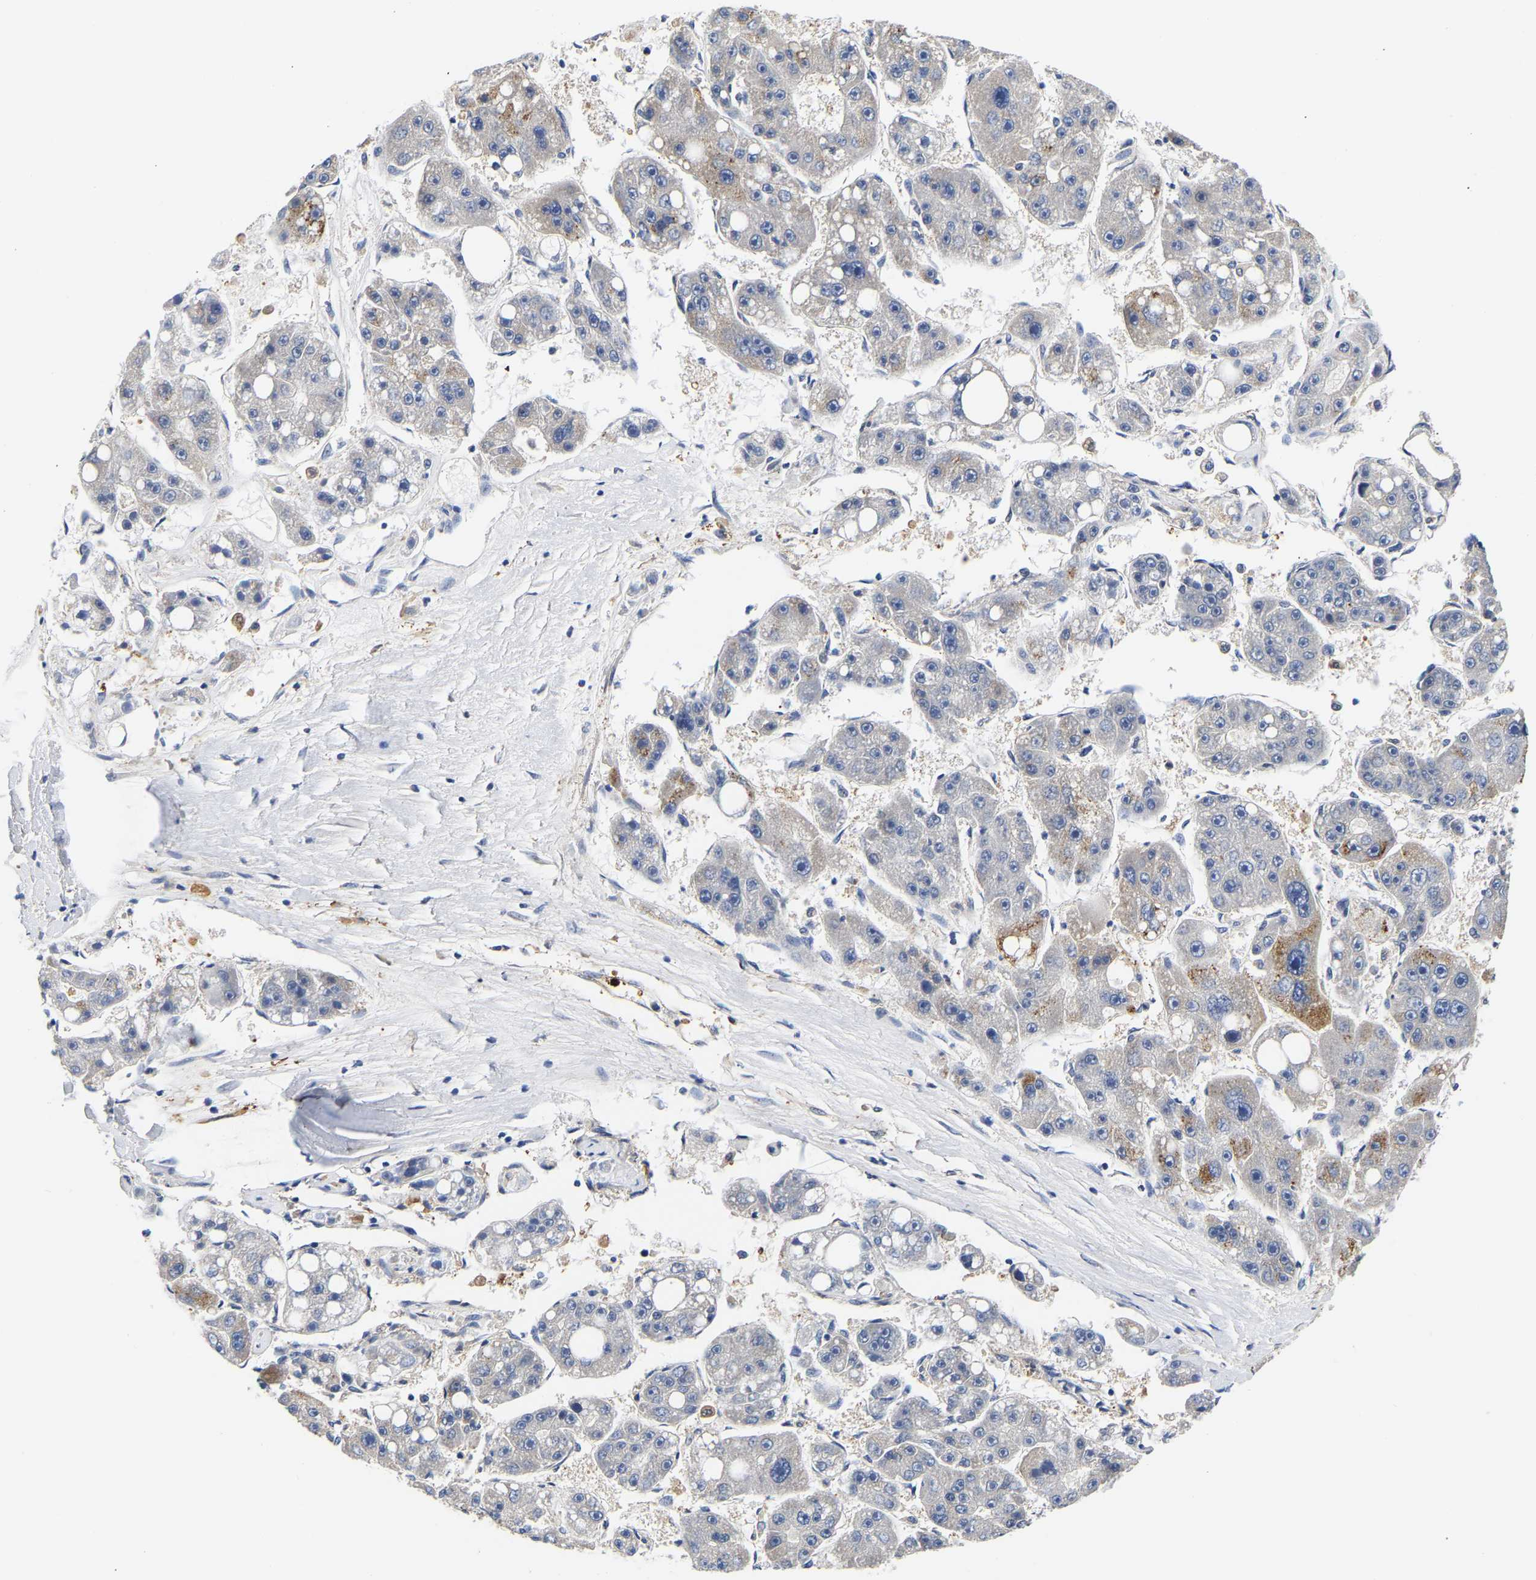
{"staining": {"intensity": "moderate", "quantity": "<25%", "location": "cytoplasmic/membranous"}, "tissue": "liver cancer", "cell_type": "Tumor cells", "image_type": "cancer", "snomed": [{"axis": "morphology", "description": "Carcinoma, Hepatocellular, NOS"}, {"axis": "topography", "description": "Liver"}], "caption": "Protein analysis of liver hepatocellular carcinoma tissue shows moderate cytoplasmic/membranous expression in about <25% of tumor cells.", "gene": "CCDC6", "patient": {"sex": "female", "age": 61}}